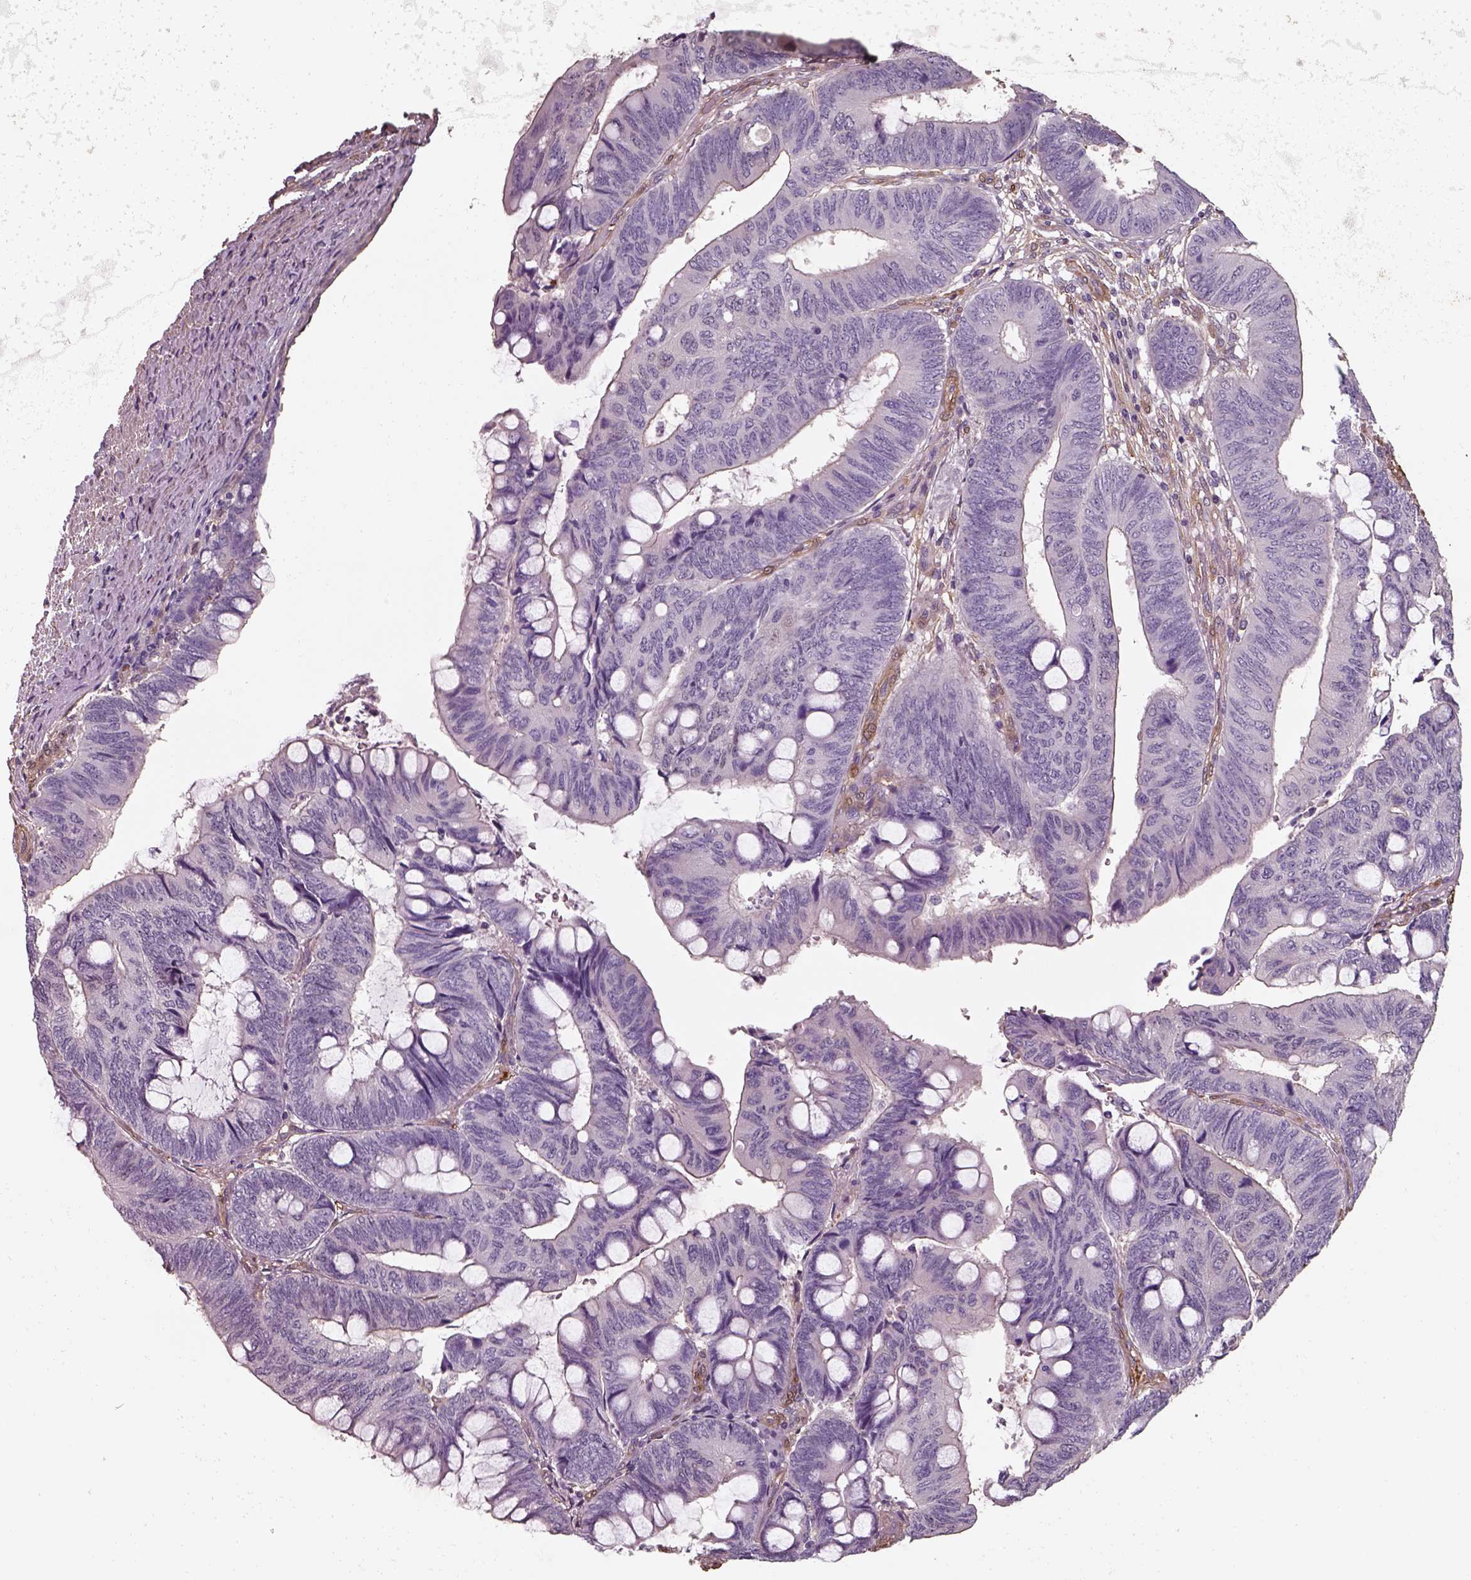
{"staining": {"intensity": "negative", "quantity": "none", "location": "none"}, "tissue": "colorectal cancer", "cell_type": "Tumor cells", "image_type": "cancer", "snomed": [{"axis": "morphology", "description": "Normal tissue, NOS"}, {"axis": "morphology", "description": "Adenocarcinoma, NOS"}, {"axis": "topography", "description": "Rectum"}], "caption": "This is an immunohistochemistry (IHC) photomicrograph of human colorectal cancer. There is no expression in tumor cells.", "gene": "ISYNA1", "patient": {"sex": "male", "age": 92}}